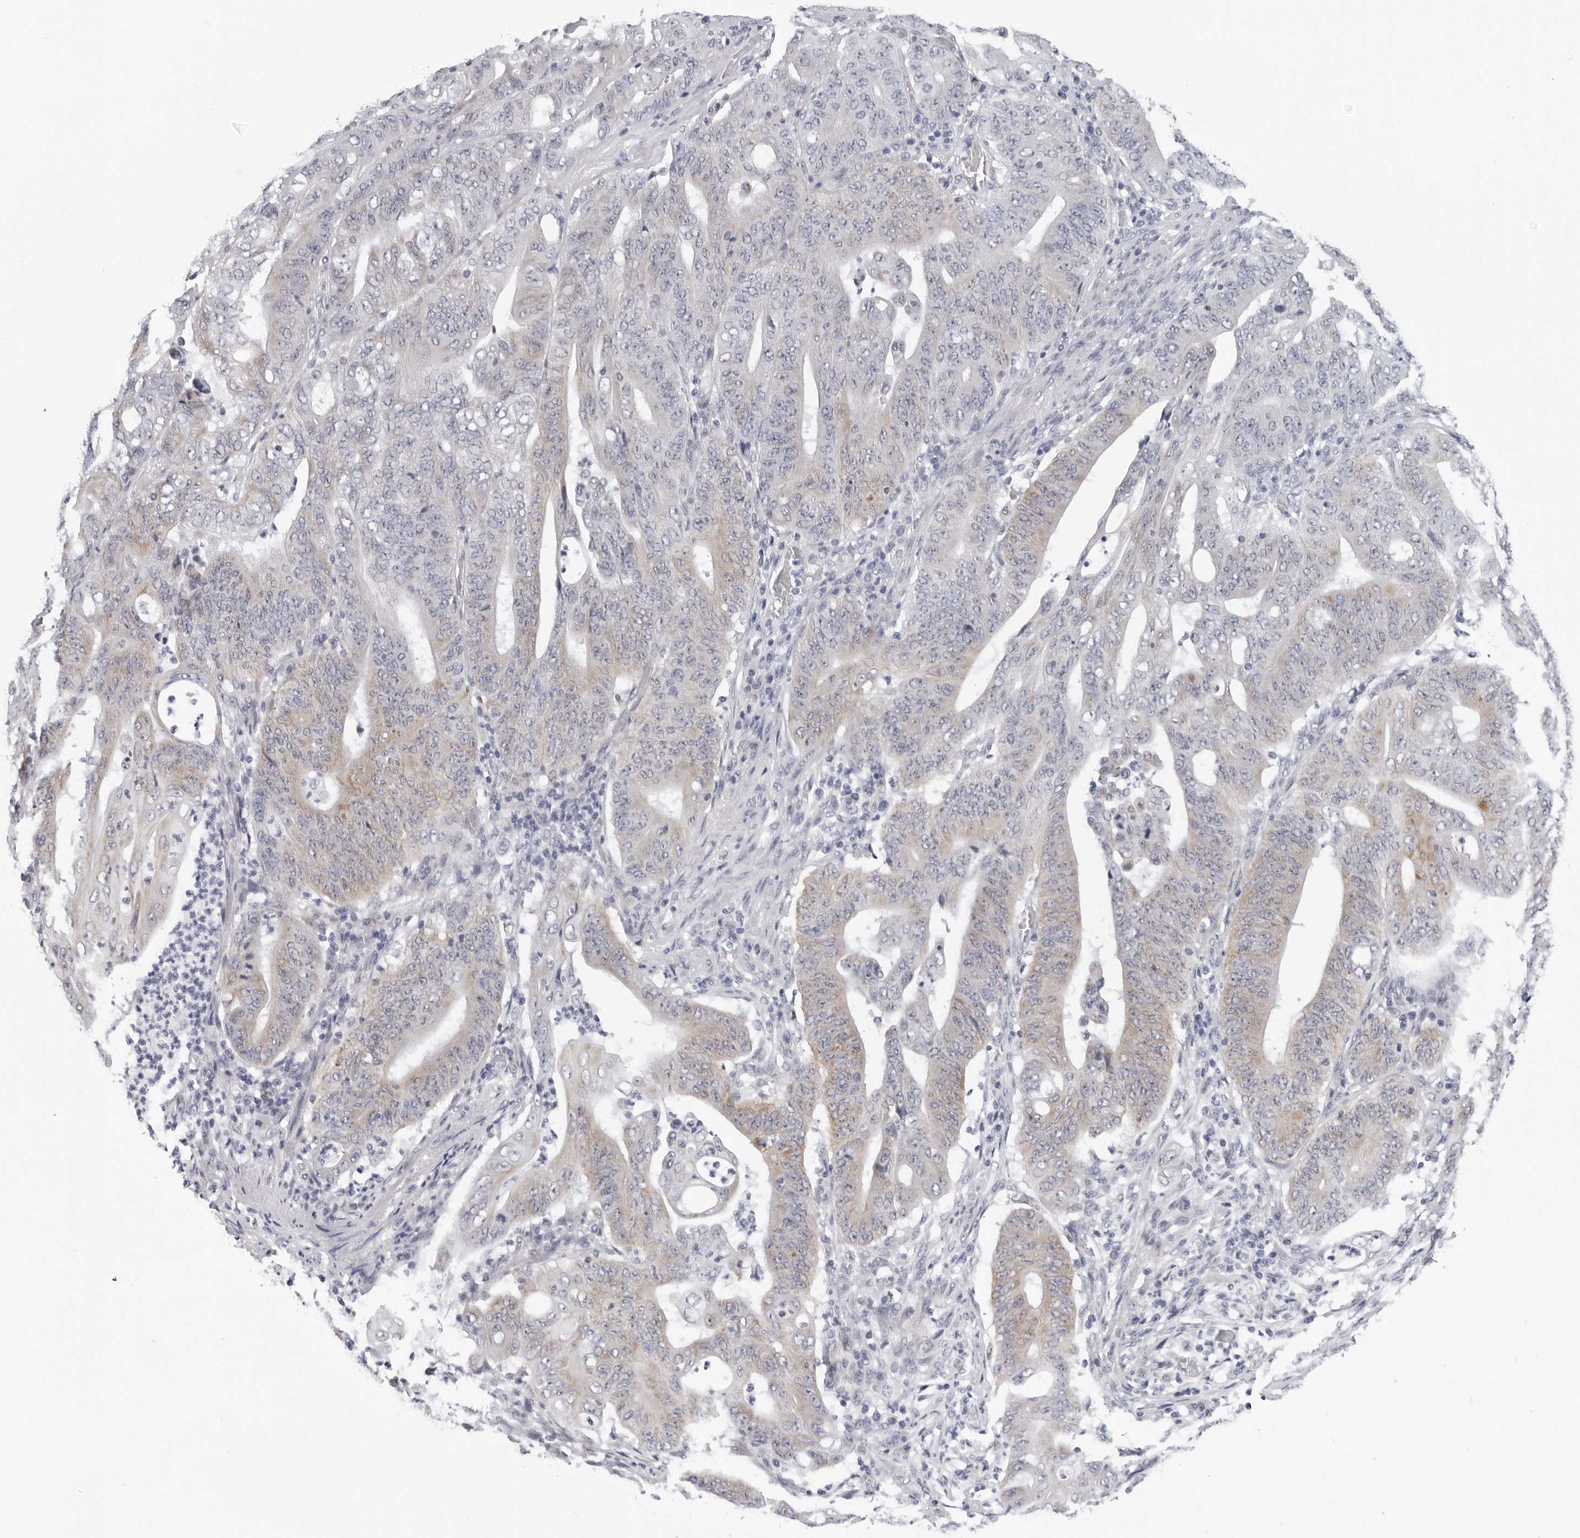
{"staining": {"intensity": "weak", "quantity": "25%-75%", "location": "cytoplasmic/membranous"}, "tissue": "stomach cancer", "cell_type": "Tumor cells", "image_type": "cancer", "snomed": [{"axis": "morphology", "description": "Adenocarcinoma, NOS"}, {"axis": "topography", "description": "Stomach"}], "caption": "Protein staining by immunohistochemistry shows weak cytoplasmic/membranous staining in approximately 25%-75% of tumor cells in stomach cancer. (DAB (3,3'-diaminobenzidine) = brown stain, brightfield microscopy at high magnification).", "gene": "CPT2", "patient": {"sex": "female", "age": 73}}